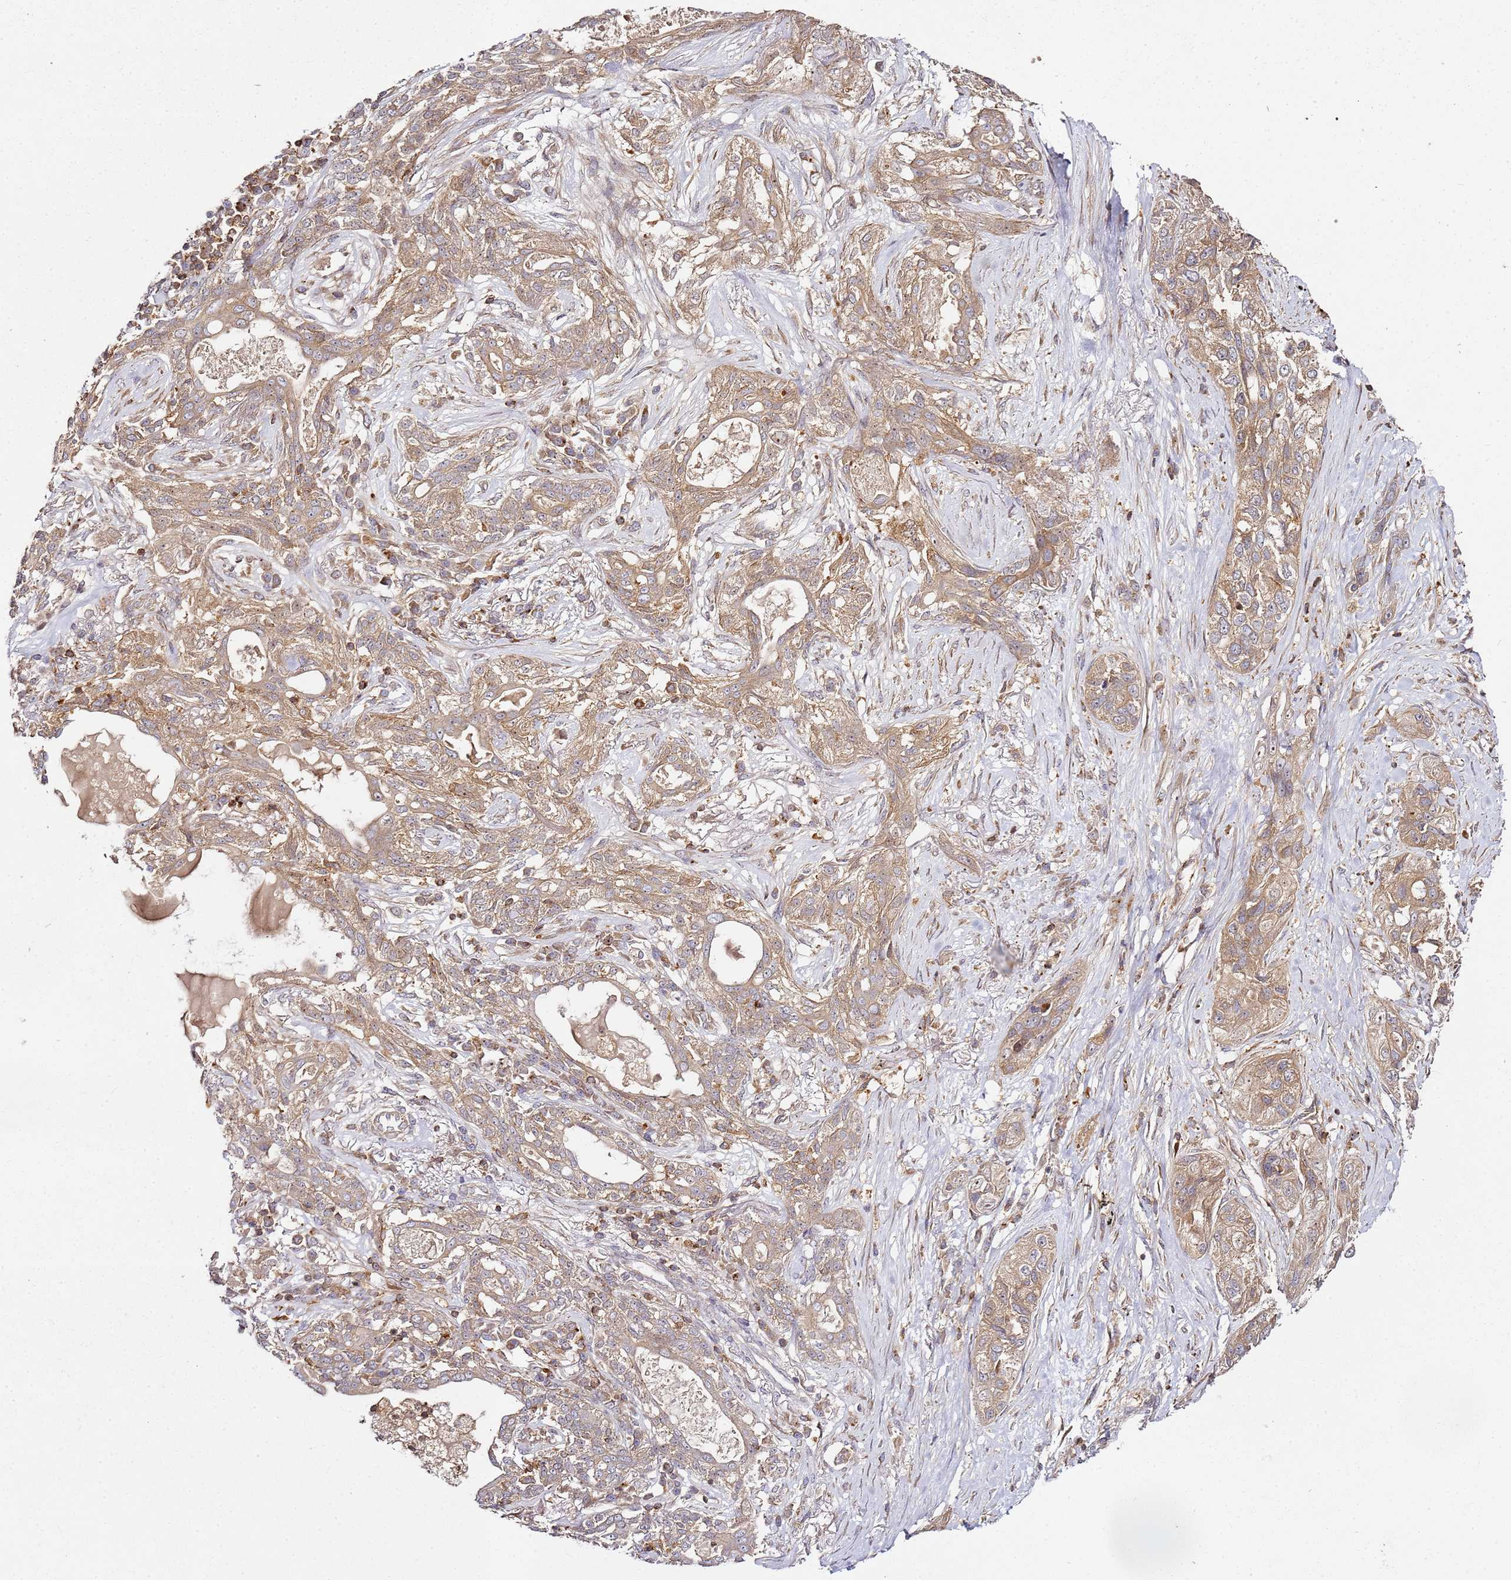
{"staining": {"intensity": "weak", "quantity": ">75%", "location": "cytoplasmic/membranous"}, "tissue": "lung cancer", "cell_type": "Tumor cells", "image_type": "cancer", "snomed": [{"axis": "morphology", "description": "Squamous cell carcinoma, NOS"}, {"axis": "topography", "description": "Lung"}], "caption": "A high-resolution image shows immunohistochemistry (IHC) staining of lung cancer (squamous cell carcinoma), which reveals weak cytoplasmic/membranous expression in about >75% of tumor cells.", "gene": "PRMT7", "patient": {"sex": "female", "age": 70}}